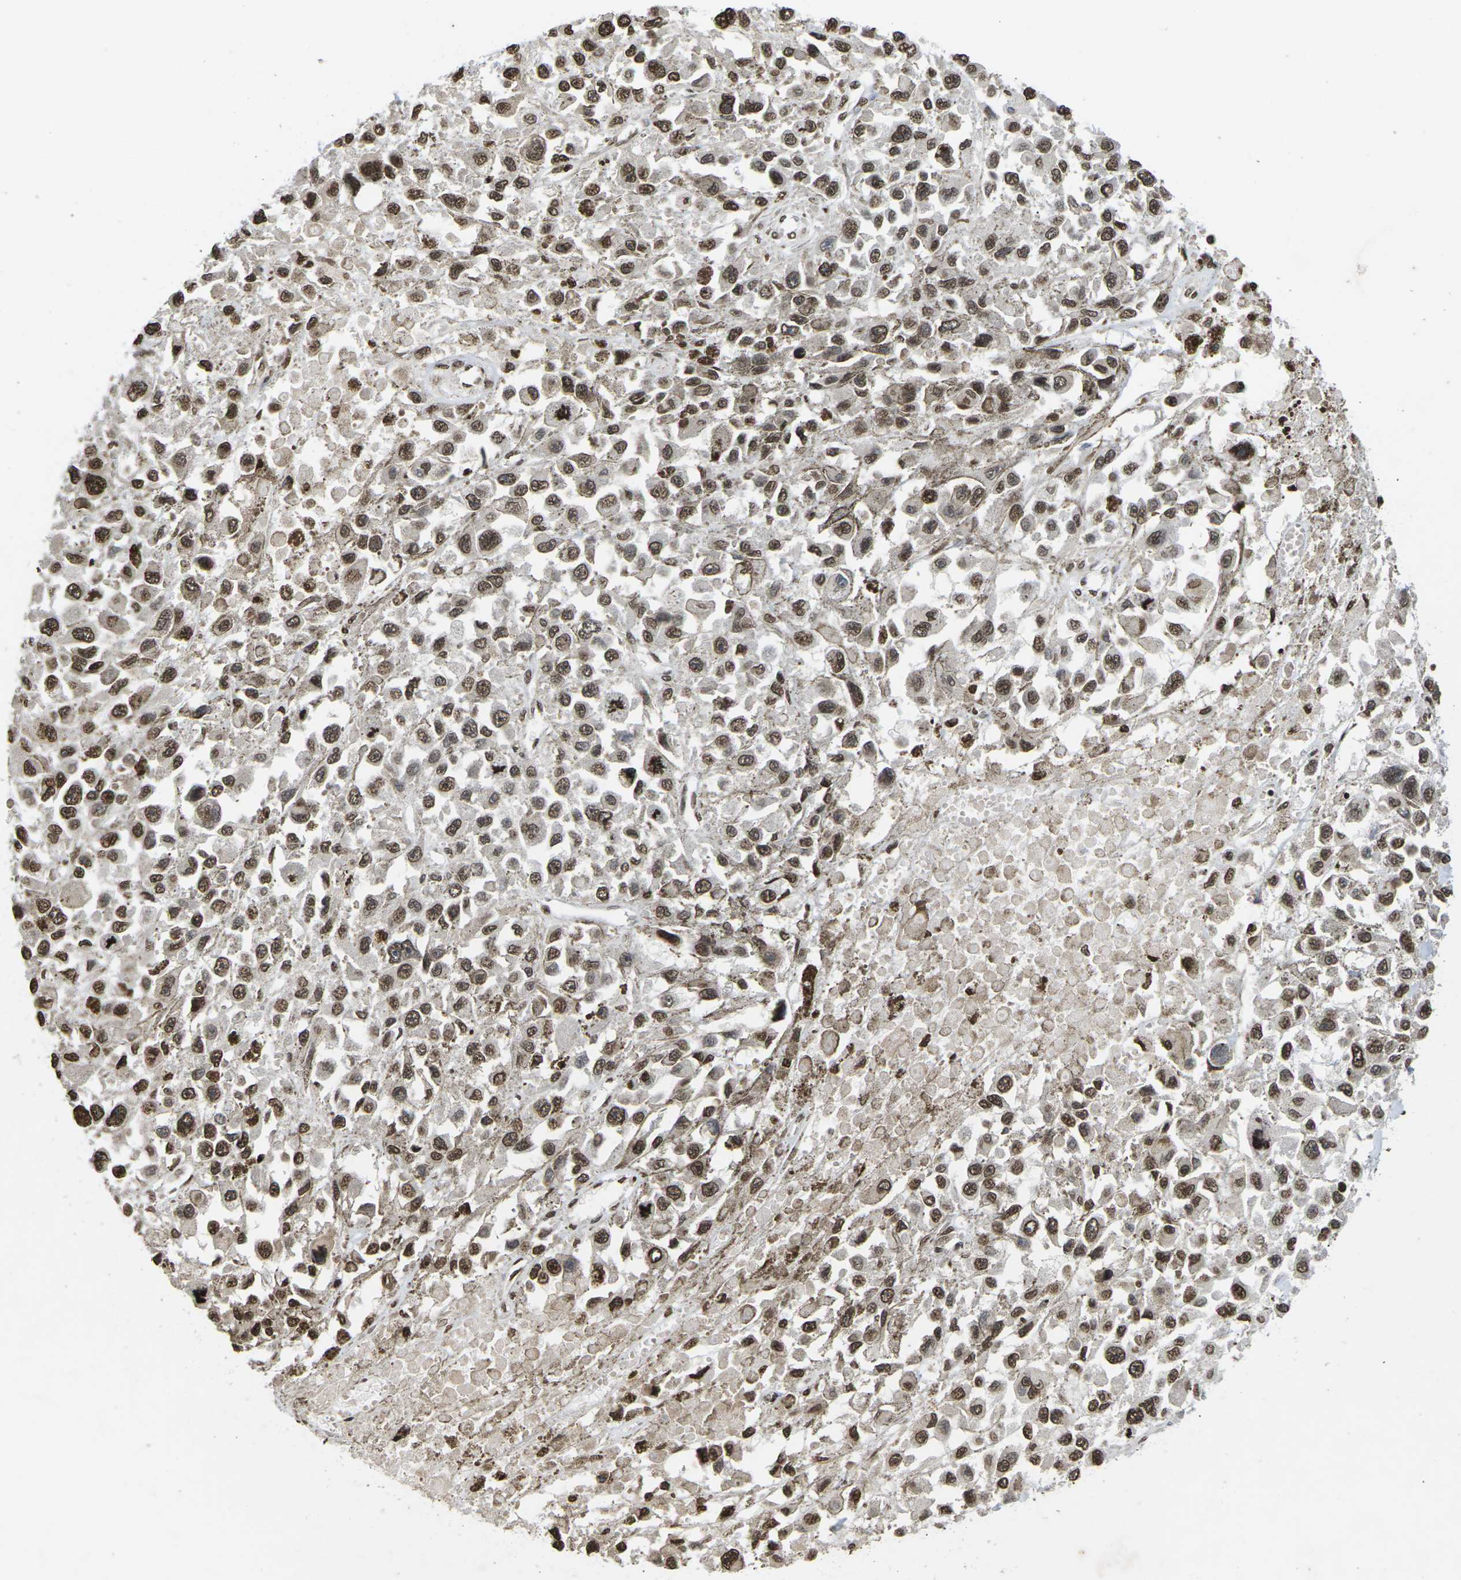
{"staining": {"intensity": "strong", "quantity": ">75%", "location": "nuclear"}, "tissue": "melanoma", "cell_type": "Tumor cells", "image_type": "cancer", "snomed": [{"axis": "morphology", "description": "Malignant melanoma, Metastatic site"}, {"axis": "topography", "description": "Lymph node"}], "caption": "Protein analysis of malignant melanoma (metastatic site) tissue shows strong nuclear positivity in approximately >75% of tumor cells.", "gene": "EMSY", "patient": {"sex": "male", "age": 59}}